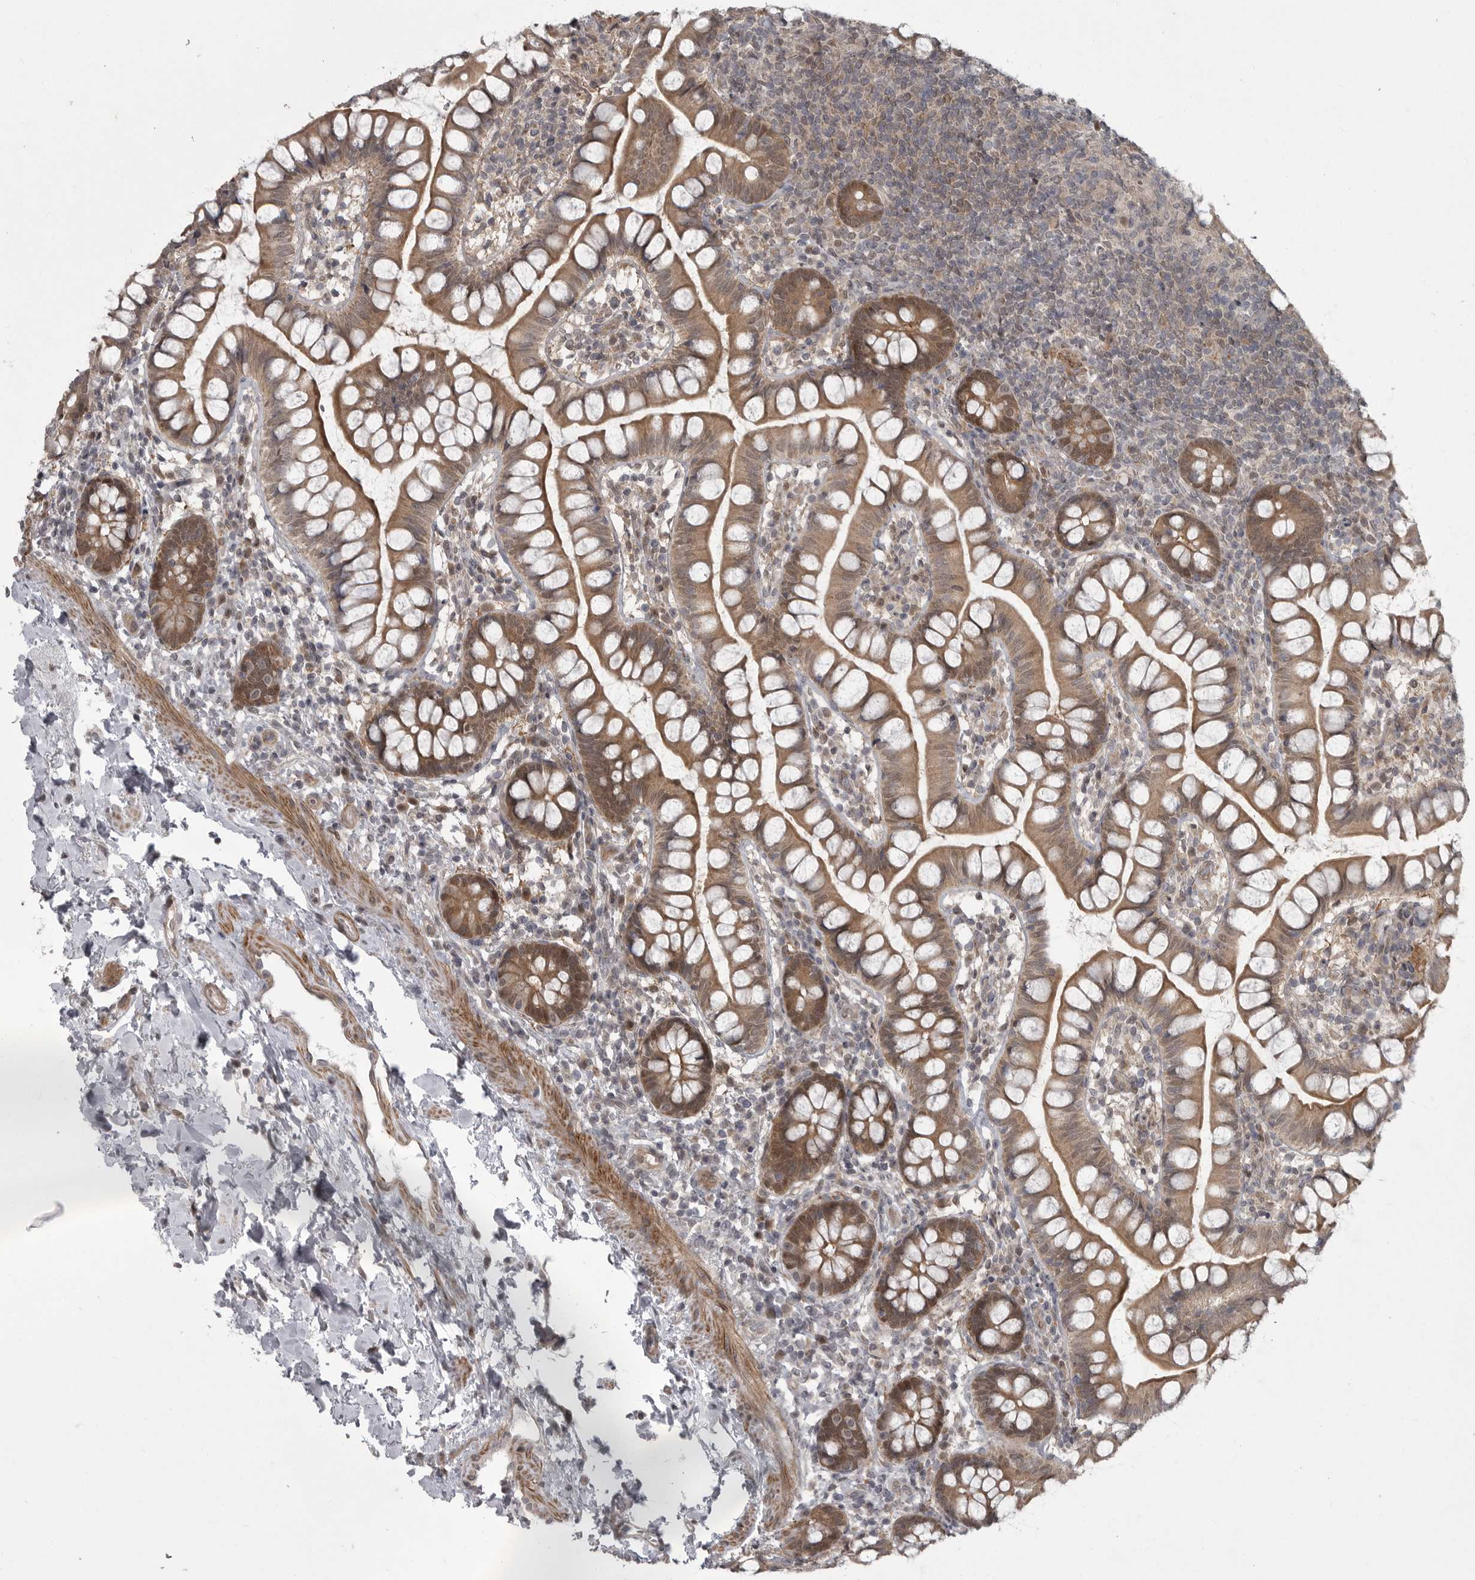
{"staining": {"intensity": "moderate", "quantity": ">75%", "location": "cytoplasmic/membranous"}, "tissue": "small intestine", "cell_type": "Glandular cells", "image_type": "normal", "snomed": [{"axis": "morphology", "description": "Normal tissue, NOS"}, {"axis": "topography", "description": "Small intestine"}], "caption": "A high-resolution image shows immunohistochemistry (IHC) staining of unremarkable small intestine, which shows moderate cytoplasmic/membranous expression in about >75% of glandular cells.", "gene": "PPP1R9A", "patient": {"sex": "female", "age": 84}}